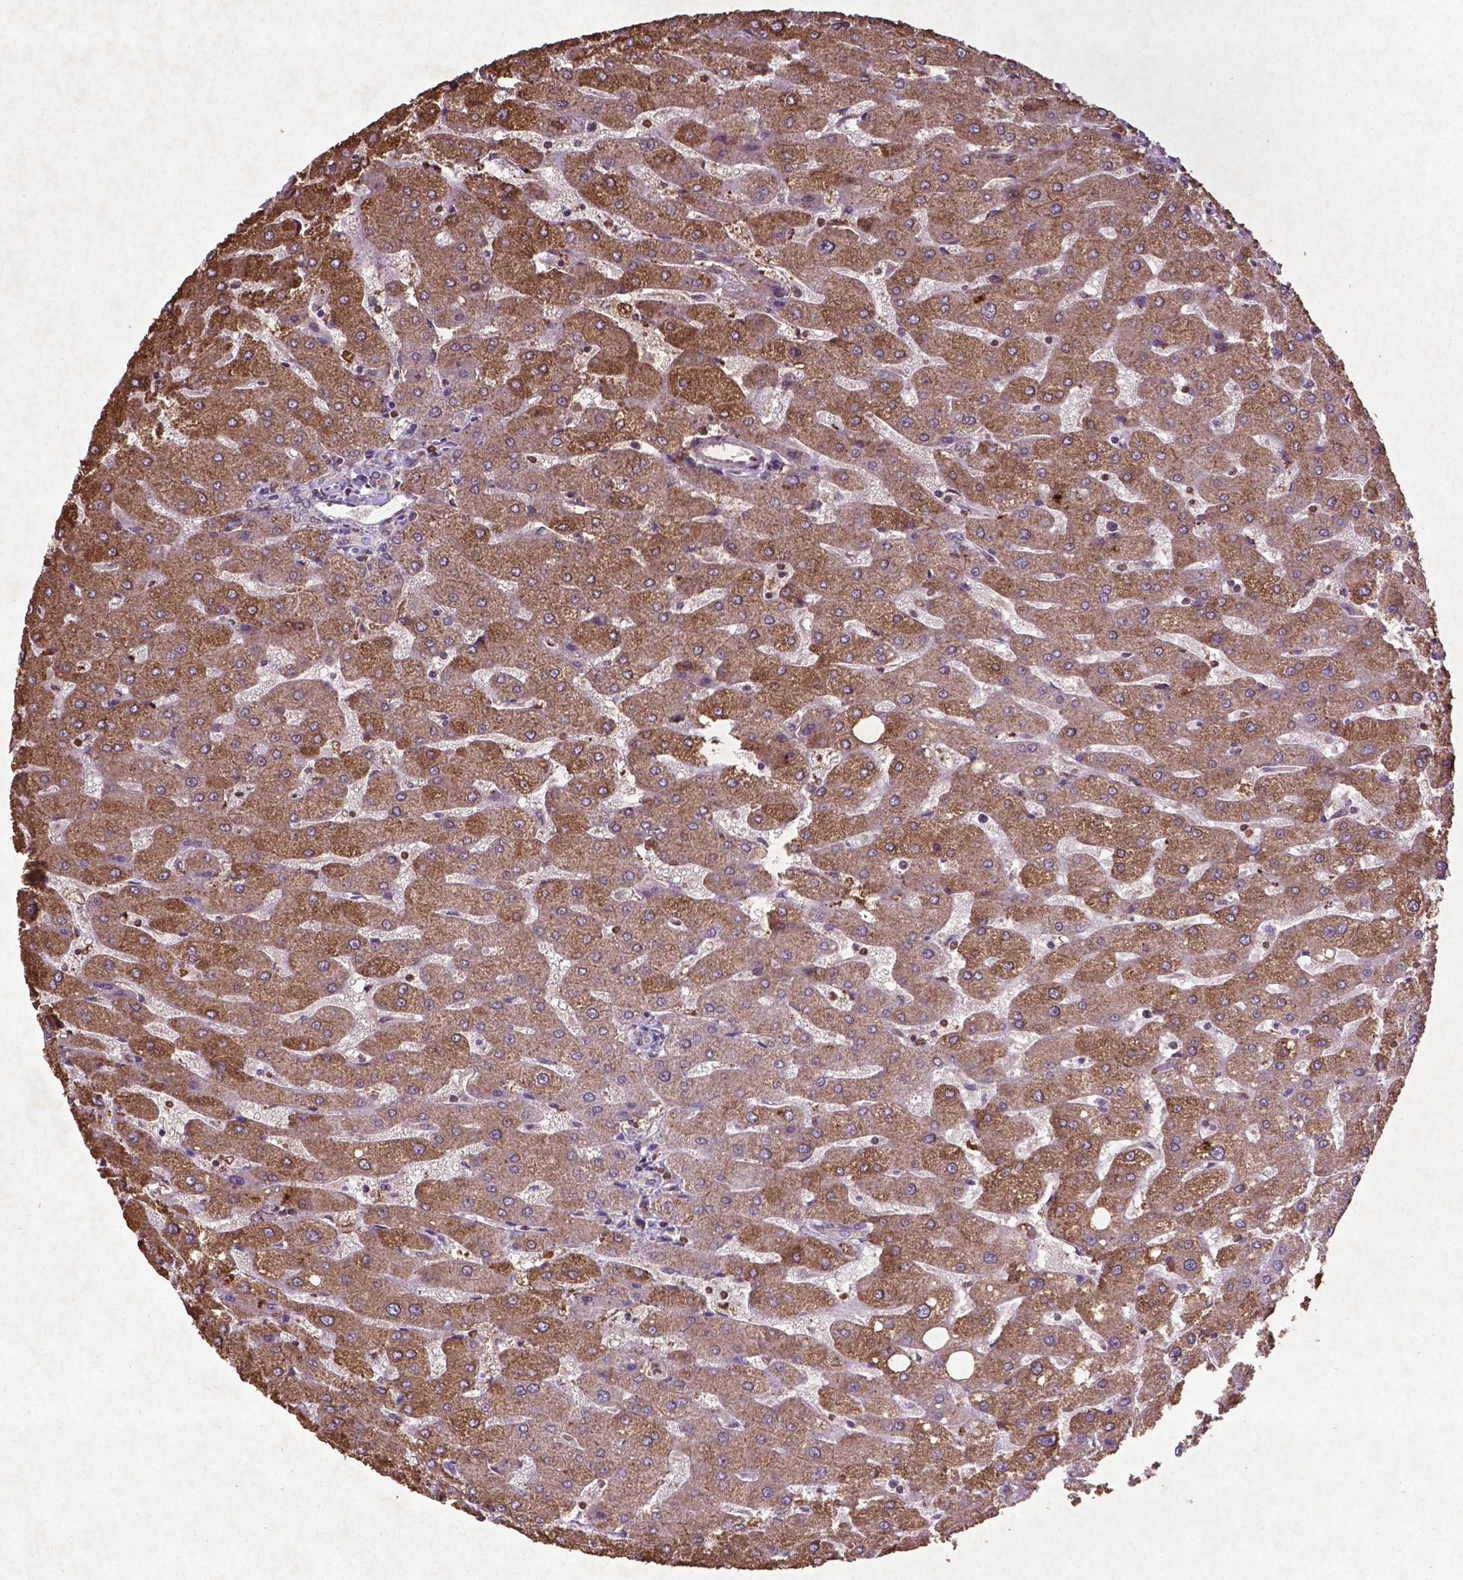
{"staining": {"intensity": "negative", "quantity": "none", "location": "none"}, "tissue": "liver", "cell_type": "Cholangiocytes", "image_type": "normal", "snomed": [{"axis": "morphology", "description": "Normal tissue, NOS"}, {"axis": "topography", "description": "Liver"}], "caption": "Histopathology image shows no protein positivity in cholangiocytes of unremarkable liver. (Brightfield microscopy of DAB immunohistochemistry (IHC) at high magnification).", "gene": "MTOR", "patient": {"sex": "male", "age": 67}}